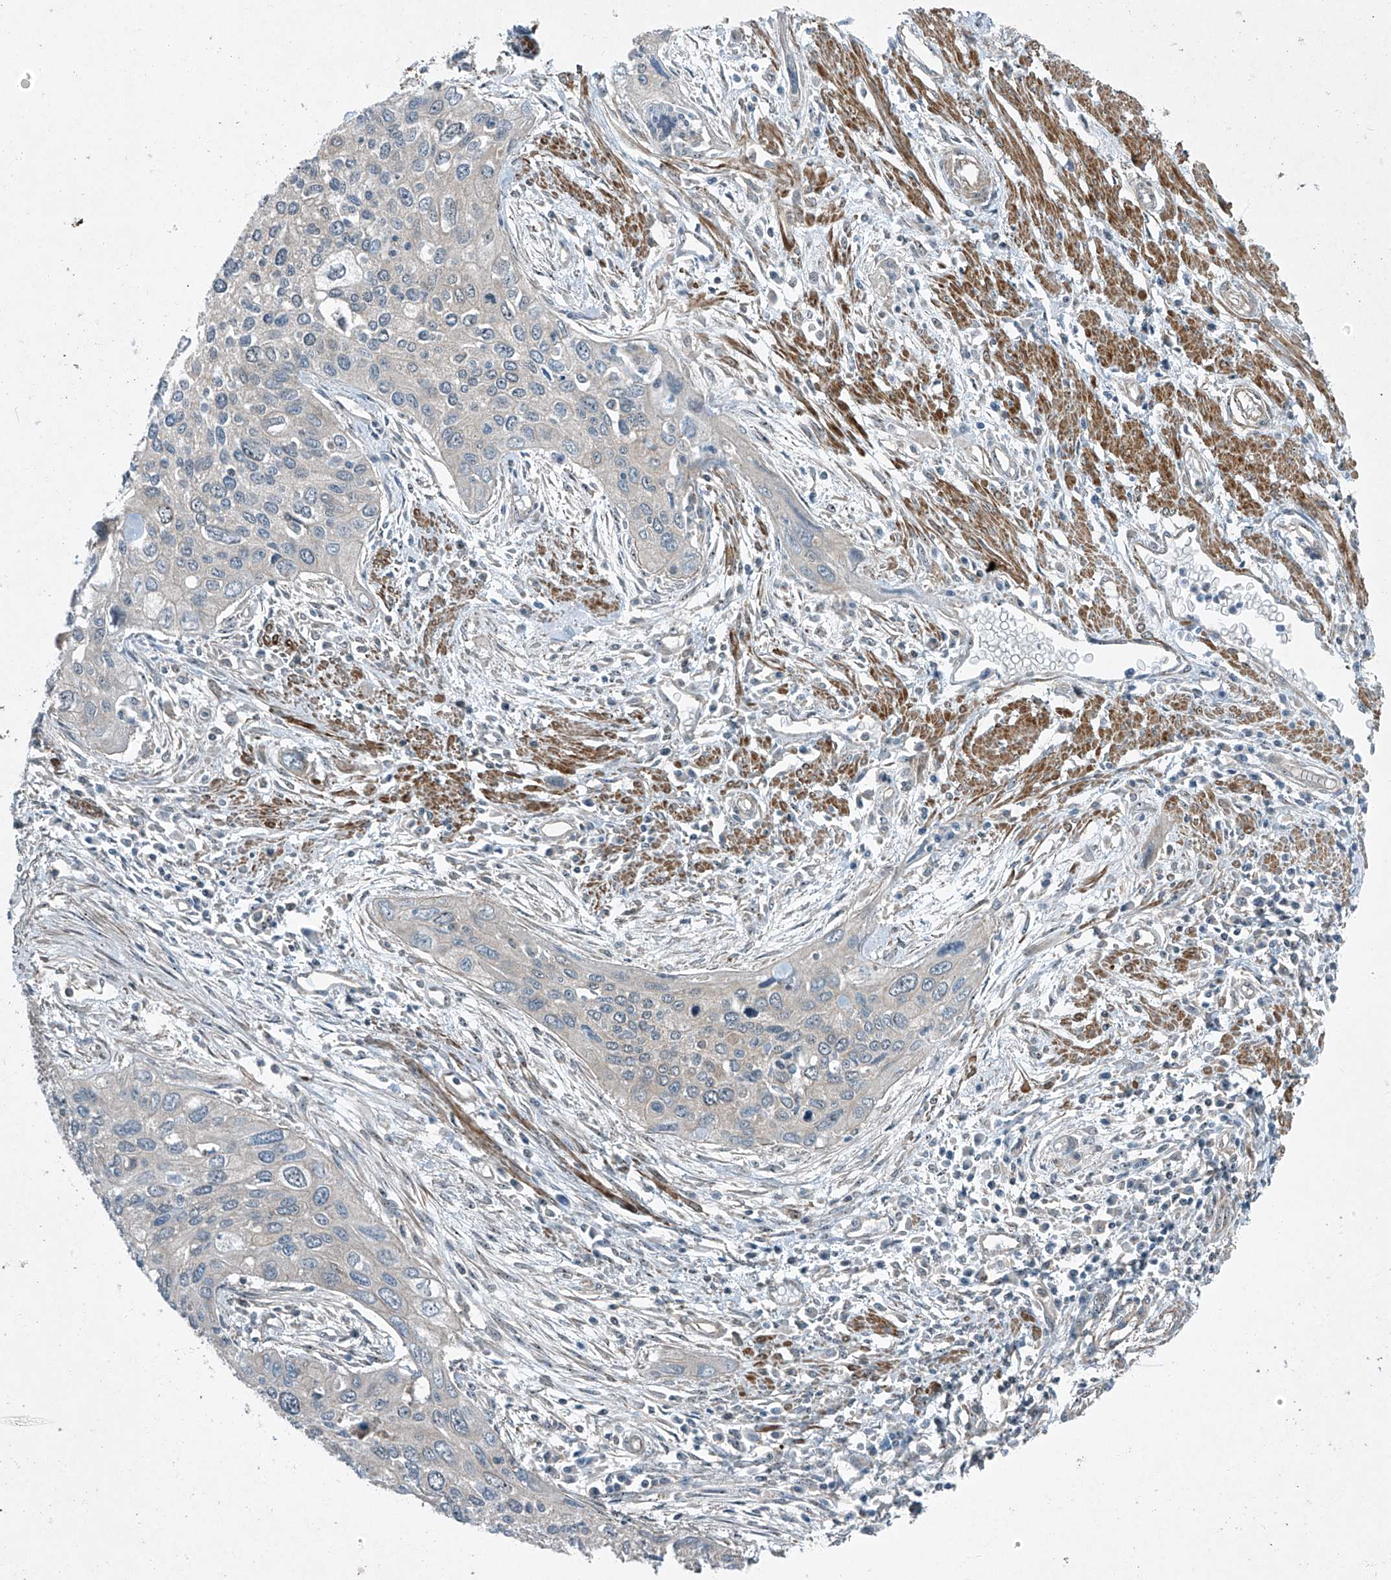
{"staining": {"intensity": "negative", "quantity": "none", "location": "none"}, "tissue": "cervical cancer", "cell_type": "Tumor cells", "image_type": "cancer", "snomed": [{"axis": "morphology", "description": "Squamous cell carcinoma, NOS"}, {"axis": "topography", "description": "Cervix"}], "caption": "Immunohistochemical staining of cervical cancer (squamous cell carcinoma) demonstrates no significant staining in tumor cells.", "gene": "PPCS", "patient": {"sex": "female", "age": 55}}